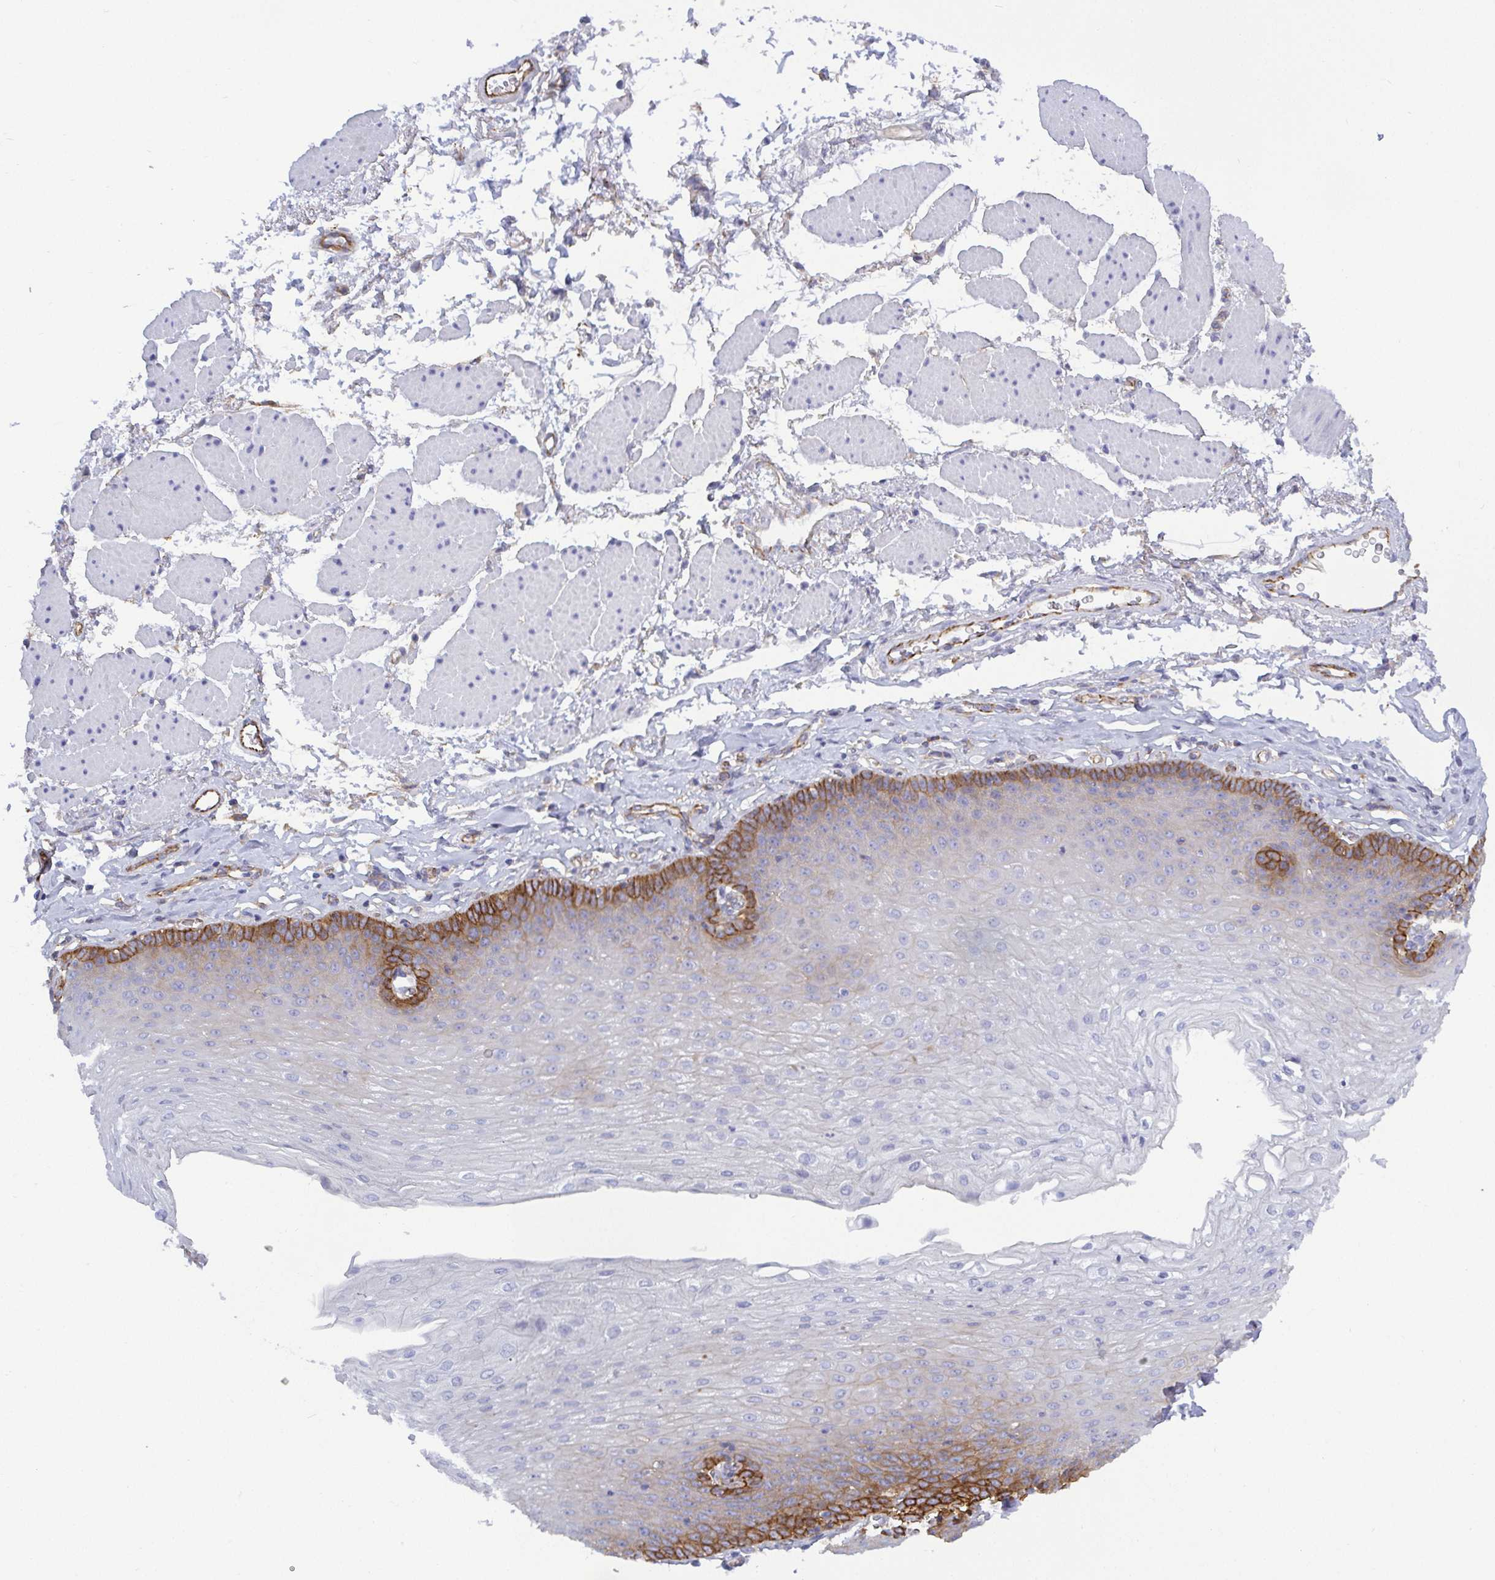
{"staining": {"intensity": "strong", "quantity": "<25%", "location": "cytoplasmic/membranous"}, "tissue": "esophagus", "cell_type": "Squamous epithelial cells", "image_type": "normal", "snomed": [{"axis": "morphology", "description": "Normal tissue, NOS"}, {"axis": "topography", "description": "Esophagus"}], "caption": "Immunohistochemistry (IHC) (DAB) staining of unremarkable human esophagus shows strong cytoplasmic/membranous protein positivity in about <25% of squamous epithelial cells.", "gene": "LIMA1", "patient": {"sex": "female", "age": 81}}